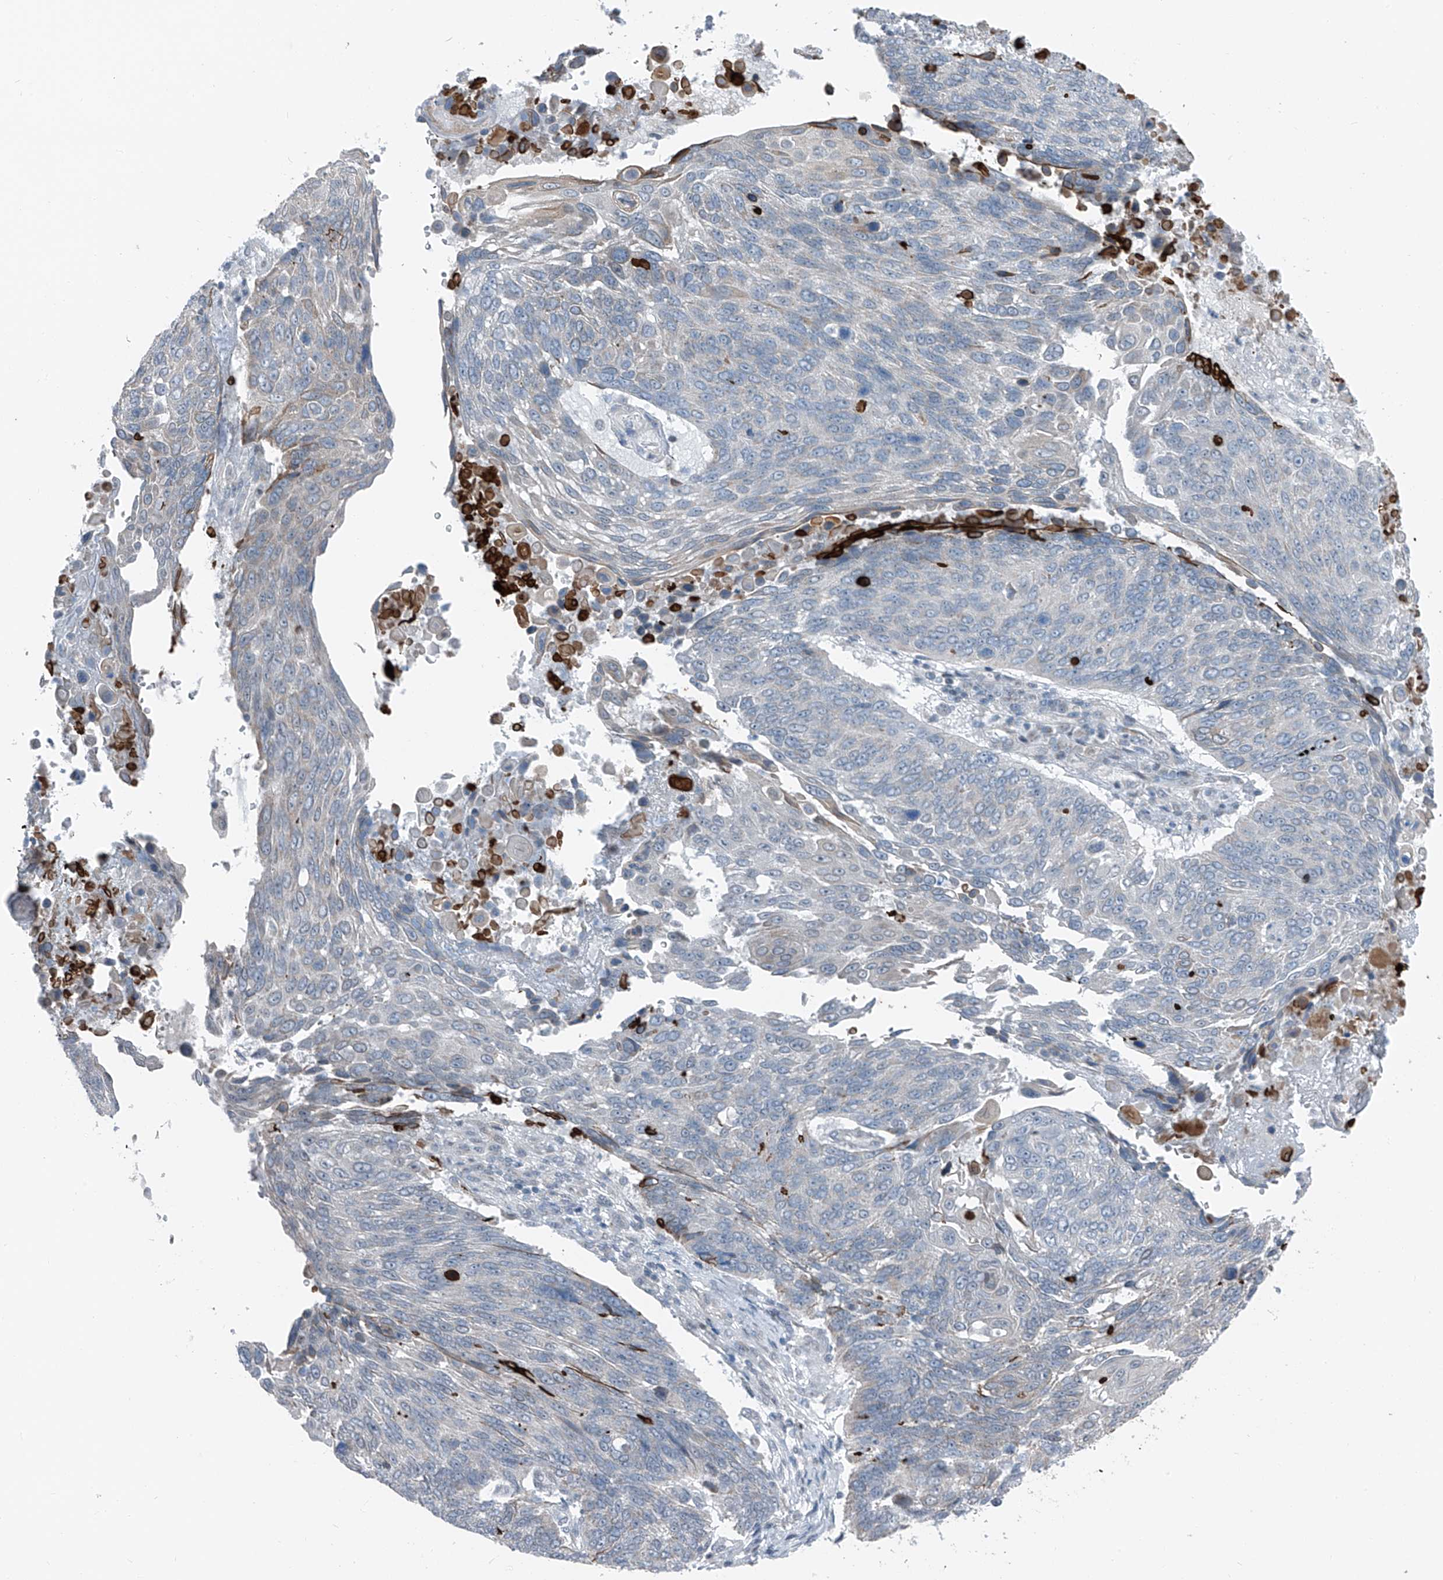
{"staining": {"intensity": "negative", "quantity": "none", "location": "none"}, "tissue": "lung cancer", "cell_type": "Tumor cells", "image_type": "cancer", "snomed": [{"axis": "morphology", "description": "Squamous cell carcinoma, NOS"}, {"axis": "topography", "description": "Lung"}], "caption": "This is an immunohistochemistry (IHC) photomicrograph of human lung cancer (squamous cell carcinoma). There is no positivity in tumor cells.", "gene": "DYRK1B", "patient": {"sex": "male", "age": 66}}